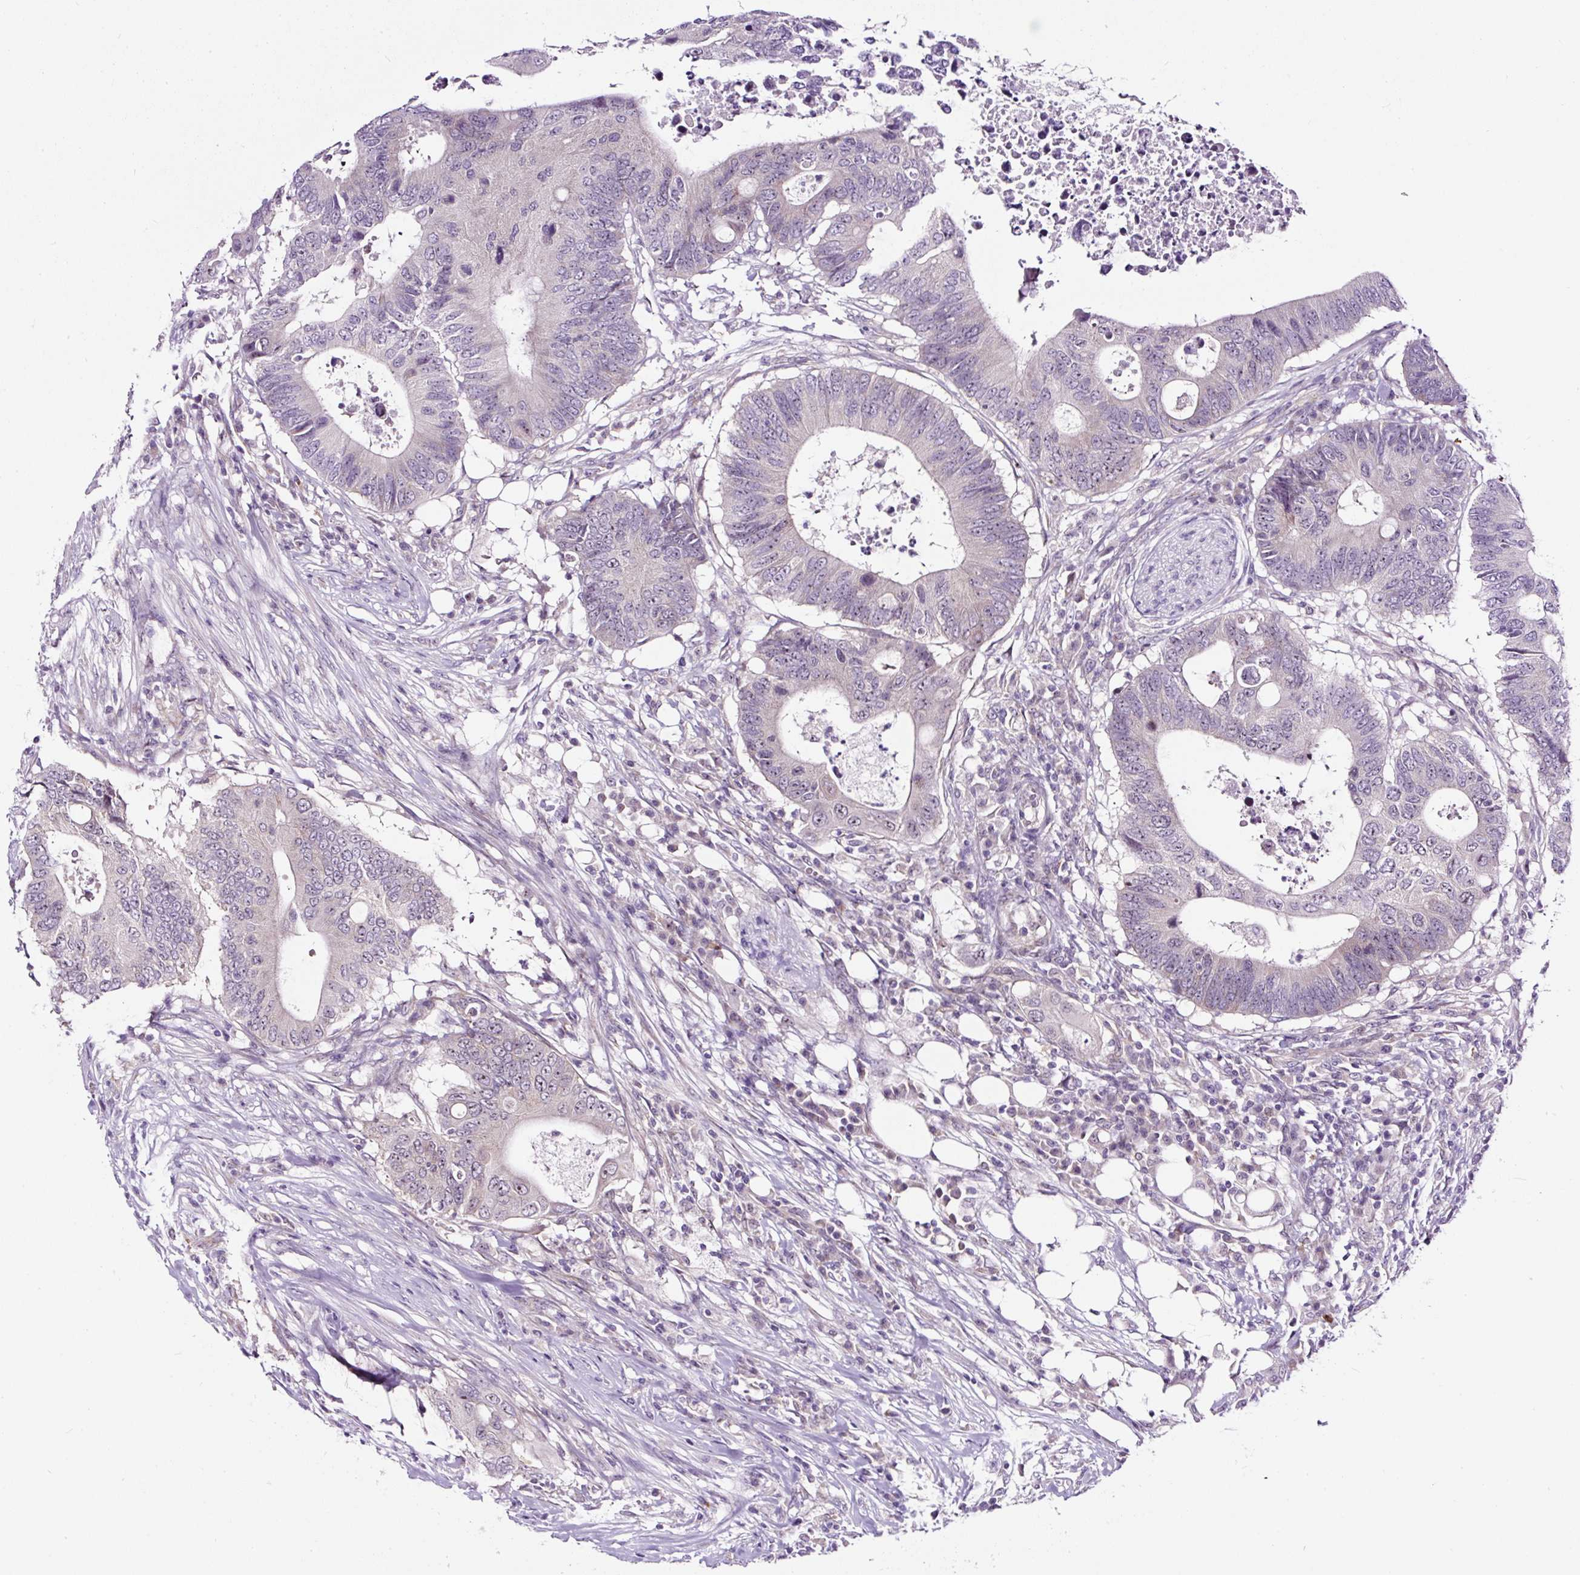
{"staining": {"intensity": "negative", "quantity": "none", "location": "none"}, "tissue": "colorectal cancer", "cell_type": "Tumor cells", "image_type": "cancer", "snomed": [{"axis": "morphology", "description": "Adenocarcinoma, NOS"}, {"axis": "topography", "description": "Colon"}], "caption": "Colorectal adenocarcinoma was stained to show a protein in brown. There is no significant expression in tumor cells. Brightfield microscopy of immunohistochemistry stained with DAB (brown) and hematoxylin (blue), captured at high magnification.", "gene": "NOM1", "patient": {"sex": "male", "age": 71}}